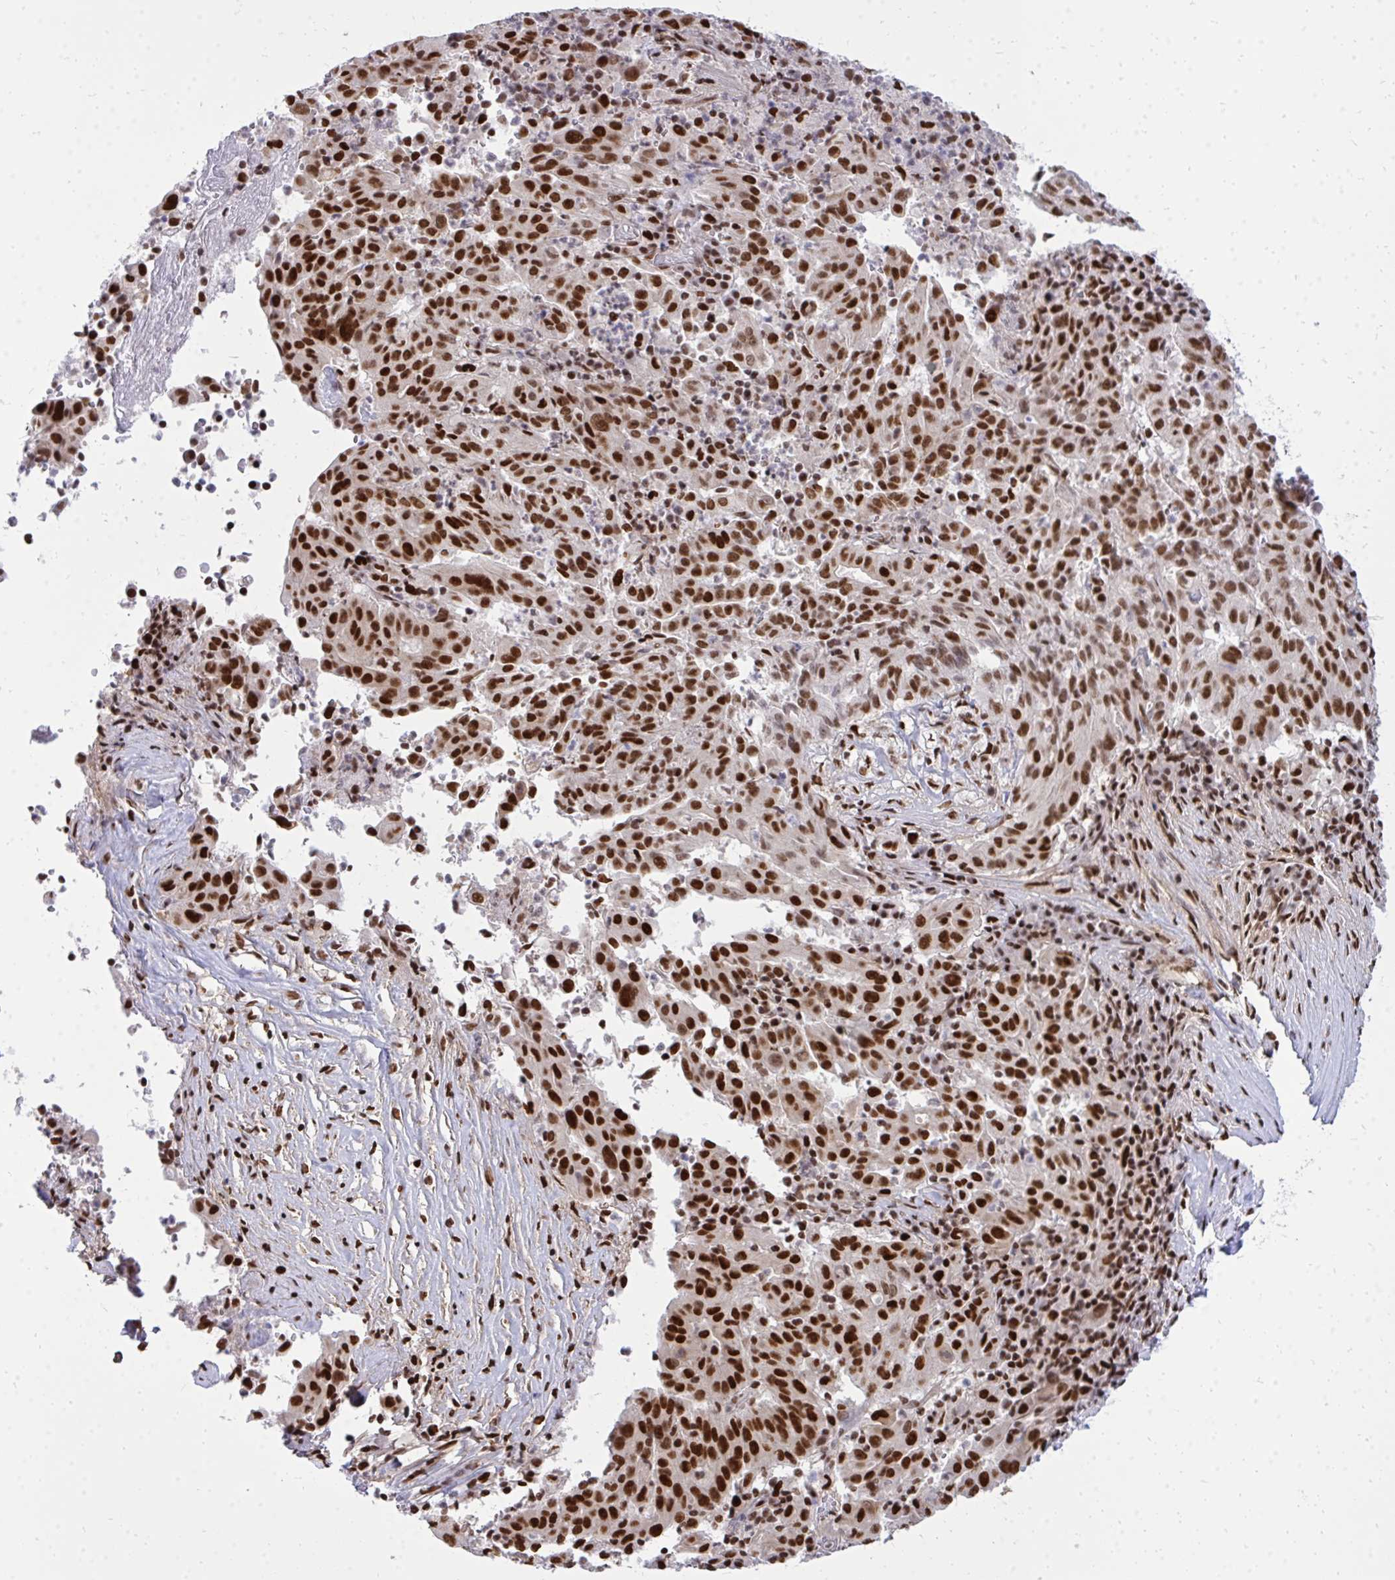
{"staining": {"intensity": "strong", "quantity": ">75%", "location": "nuclear"}, "tissue": "pancreatic cancer", "cell_type": "Tumor cells", "image_type": "cancer", "snomed": [{"axis": "morphology", "description": "Adenocarcinoma, NOS"}, {"axis": "topography", "description": "Pancreas"}], "caption": "There is high levels of strong nuclear expression in tumor cells of adenocarcinoma (pancreatic), as demonstrated by immunohistochemical staining (brown color).", "gene": "TBL1Y", "patient": {"sex": "male", "age": 63}}